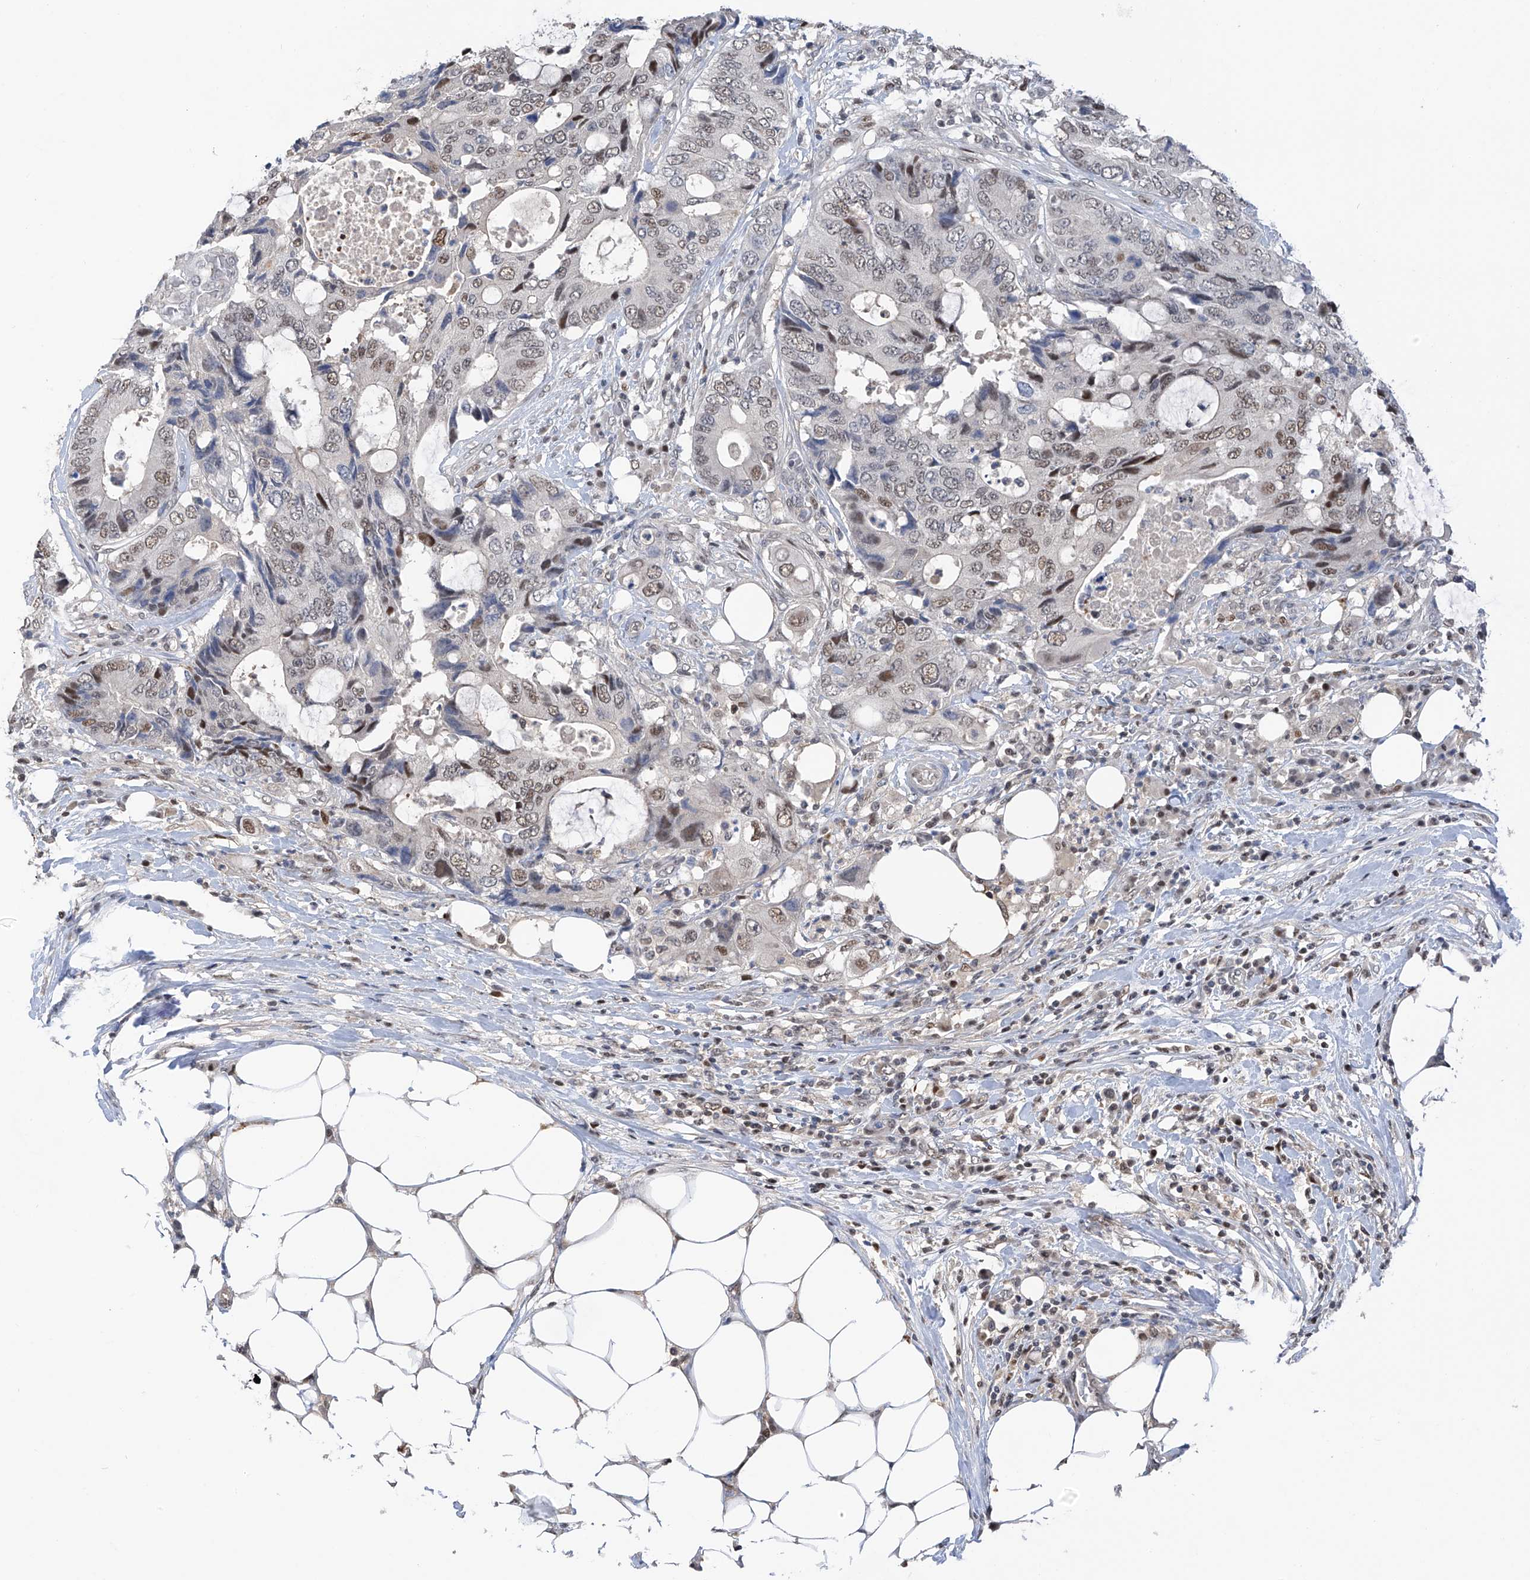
{"staining": {"intensity": "weak", "quantity": "25%-75%", "location": "nuclear"}, "tissue": "colorectal cancer", "cell_type": "Tumor cells", "image_type": "cancer", "snomed": [{"axis": "morphology", "description": "Adenocarcinoma, NOS"}, {"axis": "topography", "description": "Colon"}], "caption": "Immunohistochemical staining of colorectal cancer exhibits weak nuclear protein staining in approximately 25%-75% of tumor cells. (DAB (3,3'-diaminobenzidine) IHC with brightfield microscopy, high magnification).", "gene": "PMM1", "patient": {"sex": "male", "age": 71}}